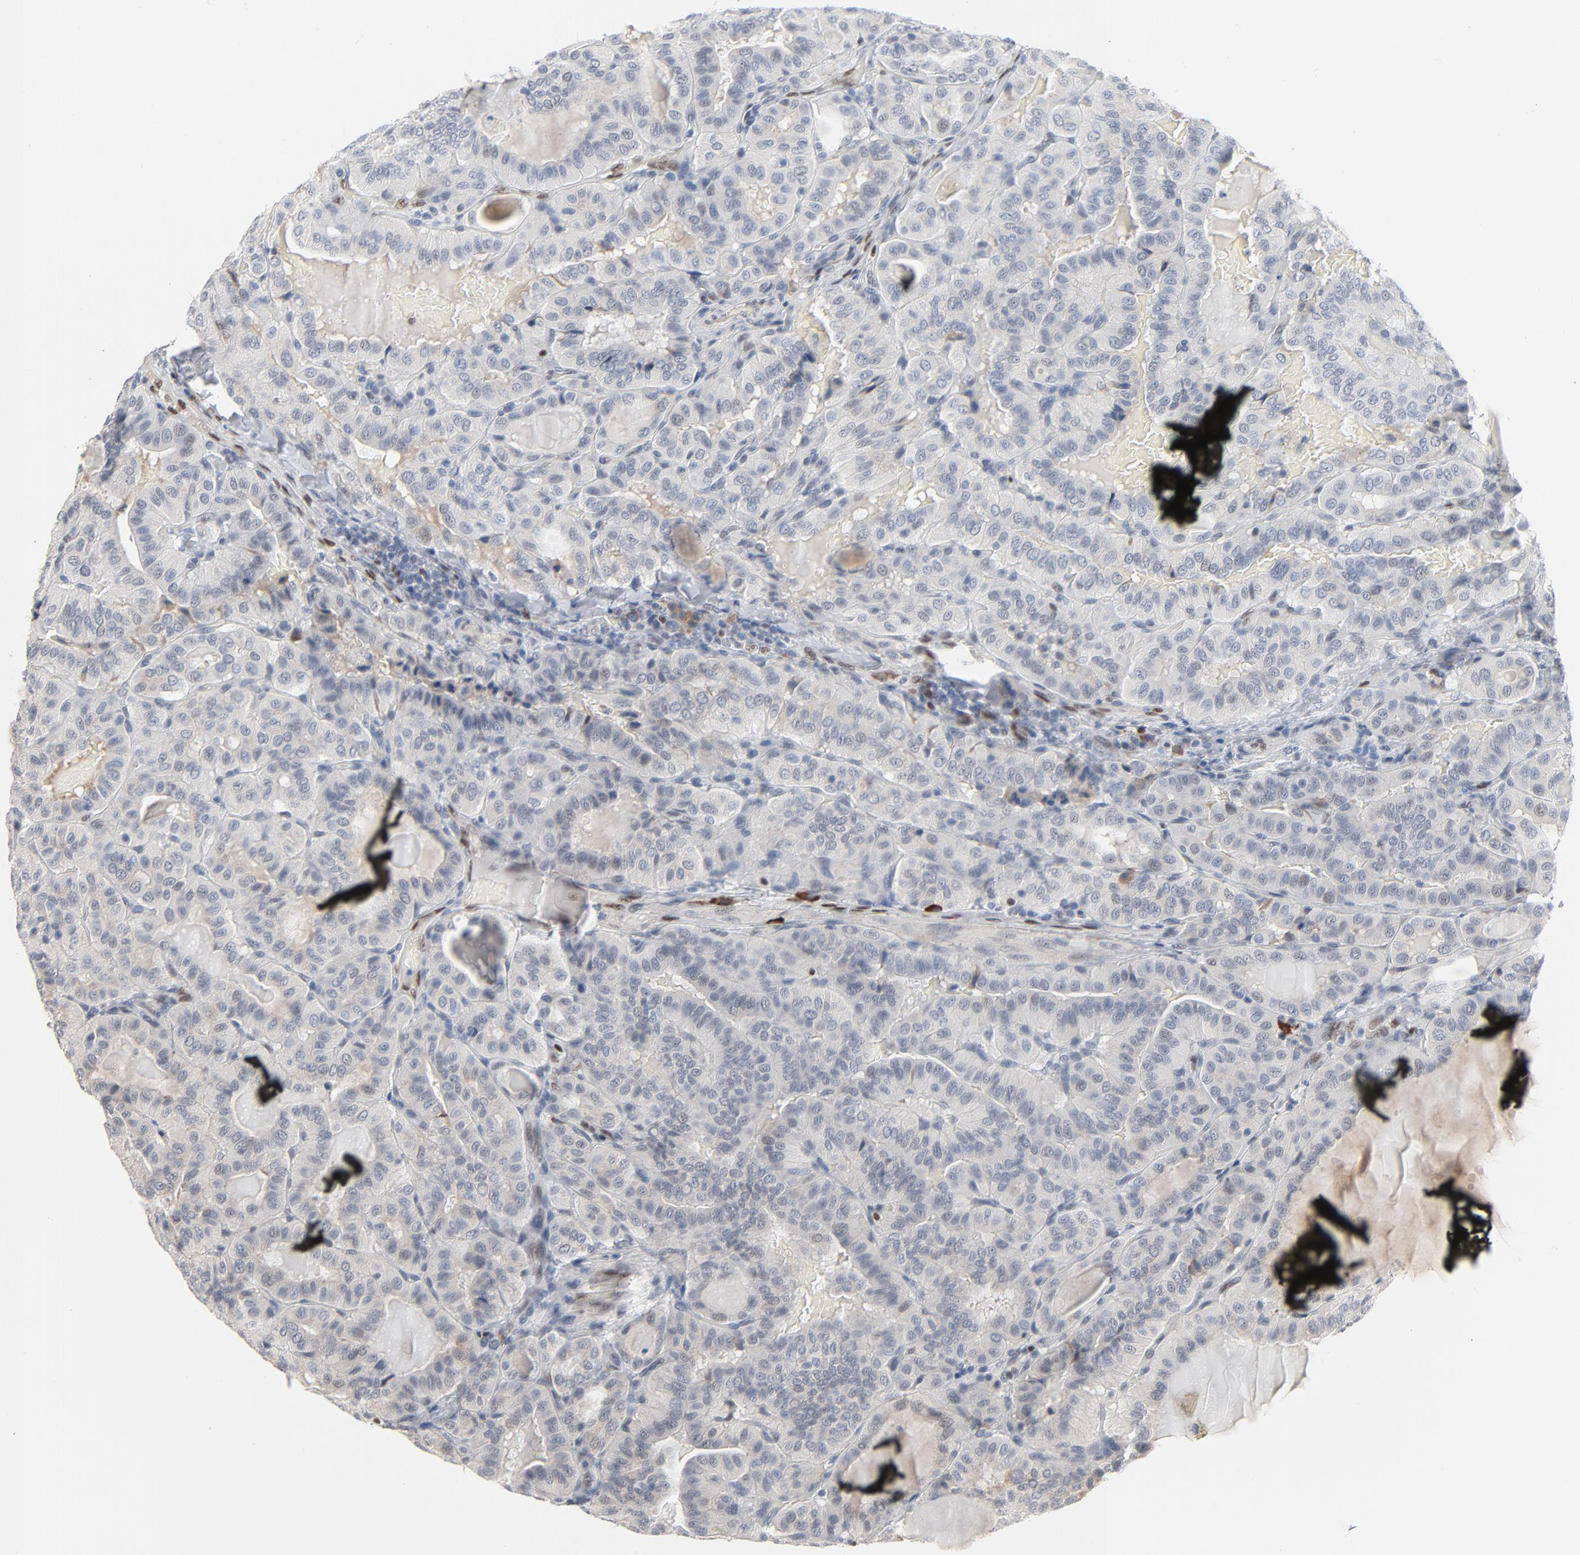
{"staining": {"intensity": "negative", "quantity": "none", "location": "none"}, "tissue": "thyroid cancer", "cell_type": "Tumor cells", "image_type": "cancer", "snomed": [{"axis": "morphology", "description": "Papillary adenocarcinoma, NOS"}, {"axis": "topography", "description": "Thyroid gland"}], "caption": "DAB immunohistochemical staining of thyroid cancer exhibits no significant expression in tumor cells.", "gene": "FOXP1", "patient": {"sex": "male", "age": 77}}